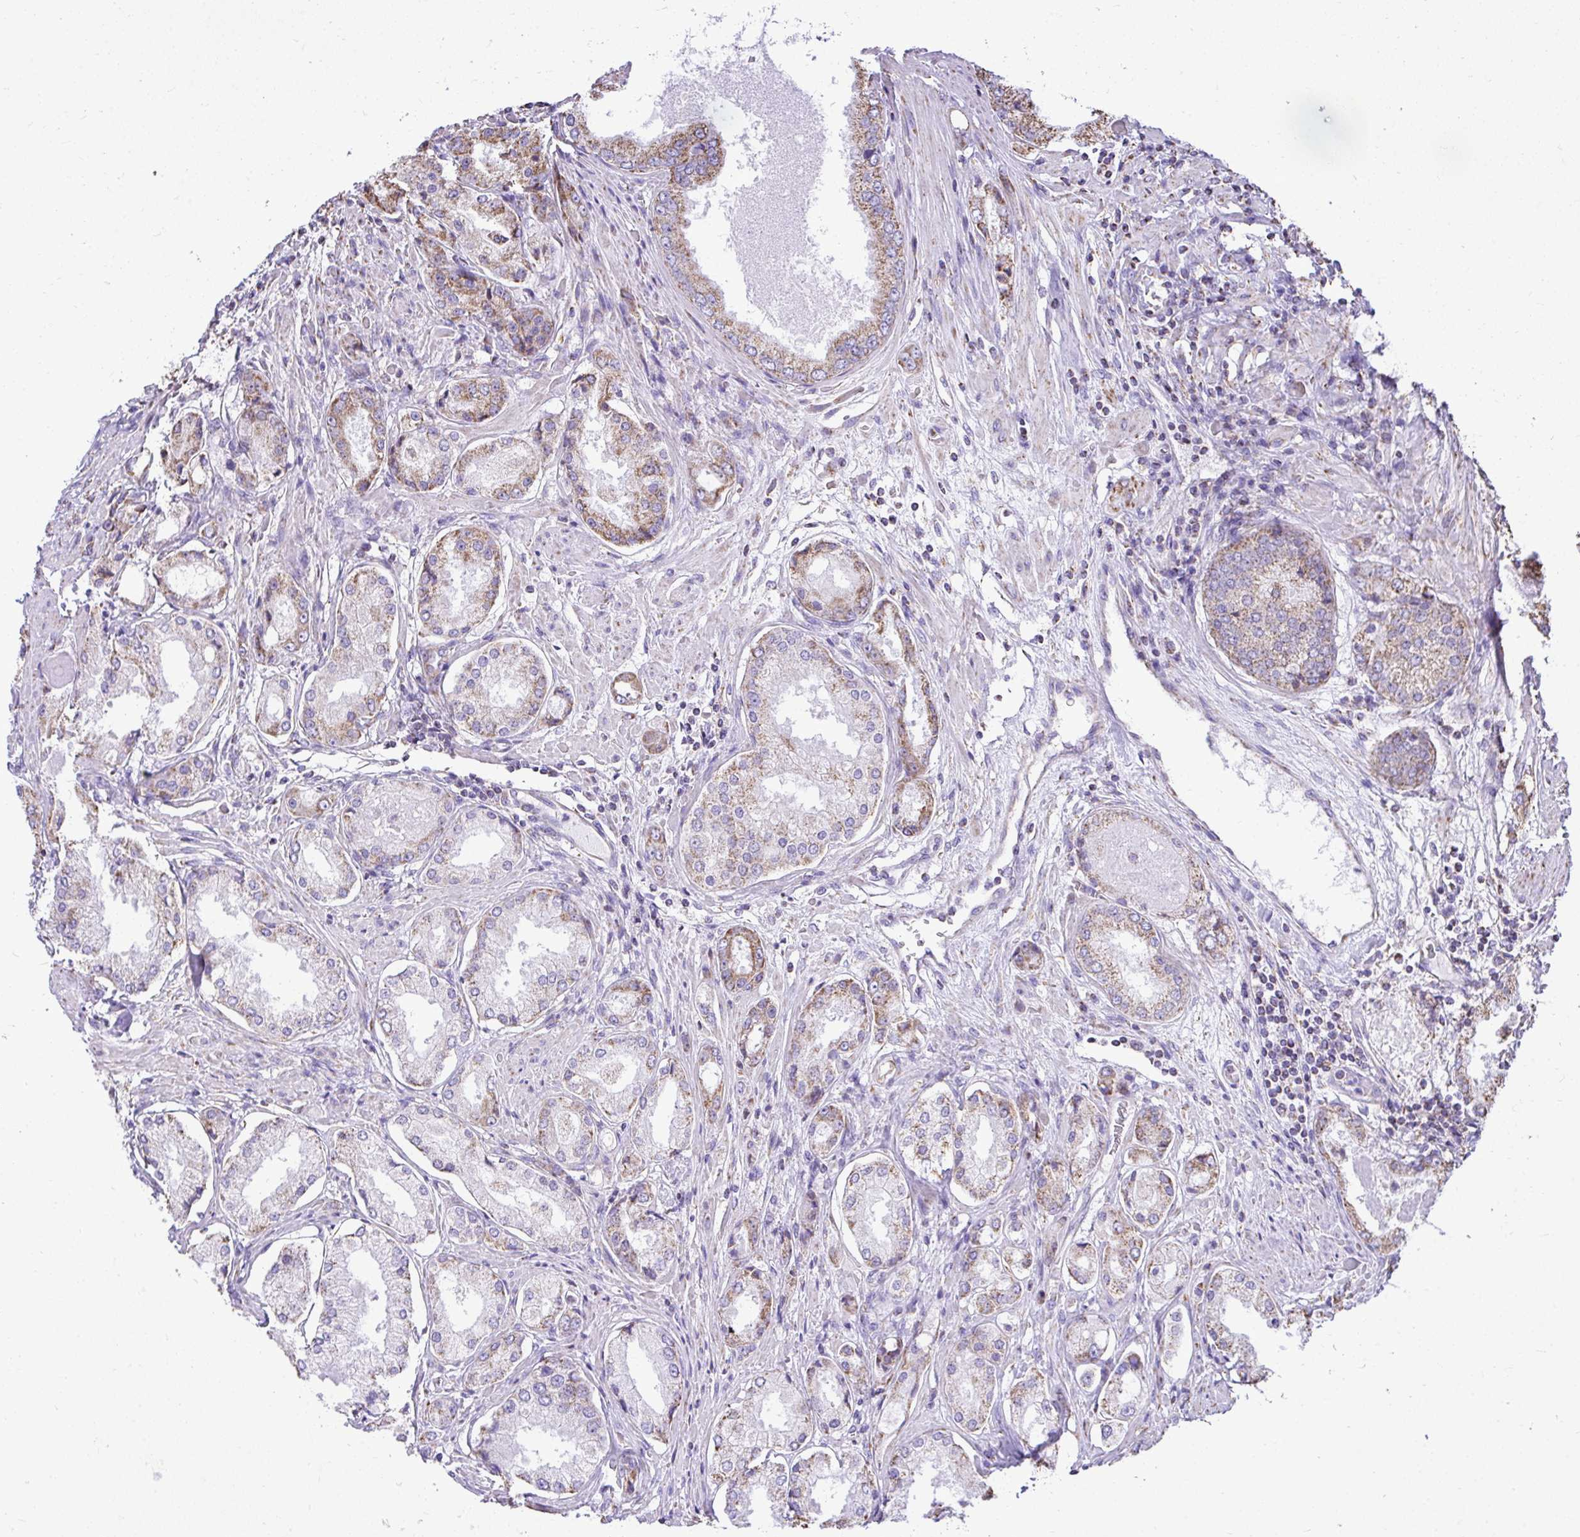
{"staining": {"intensity": "weak", "quantity": ">75%", "location": "cytoplasmic/membranous"}, "tissue": "prostate cancer", "cell_type": "Tumor cells", "image_type": "cancer", "snomed": [{"axis": "morphology", "description": "Adenocarcinoma, Low grade"}, {"axis": "topography", "description": "Prostate"}], "caption": "Human prostate cancer (adenocarcinoma (low-grade)) stained with a brown dye displays weak cytoplasmic/membranous positive positivity in about >75% of tumor cells.", "gene": "MPZL2", "patient": {"sex": "male", "age": 68}}